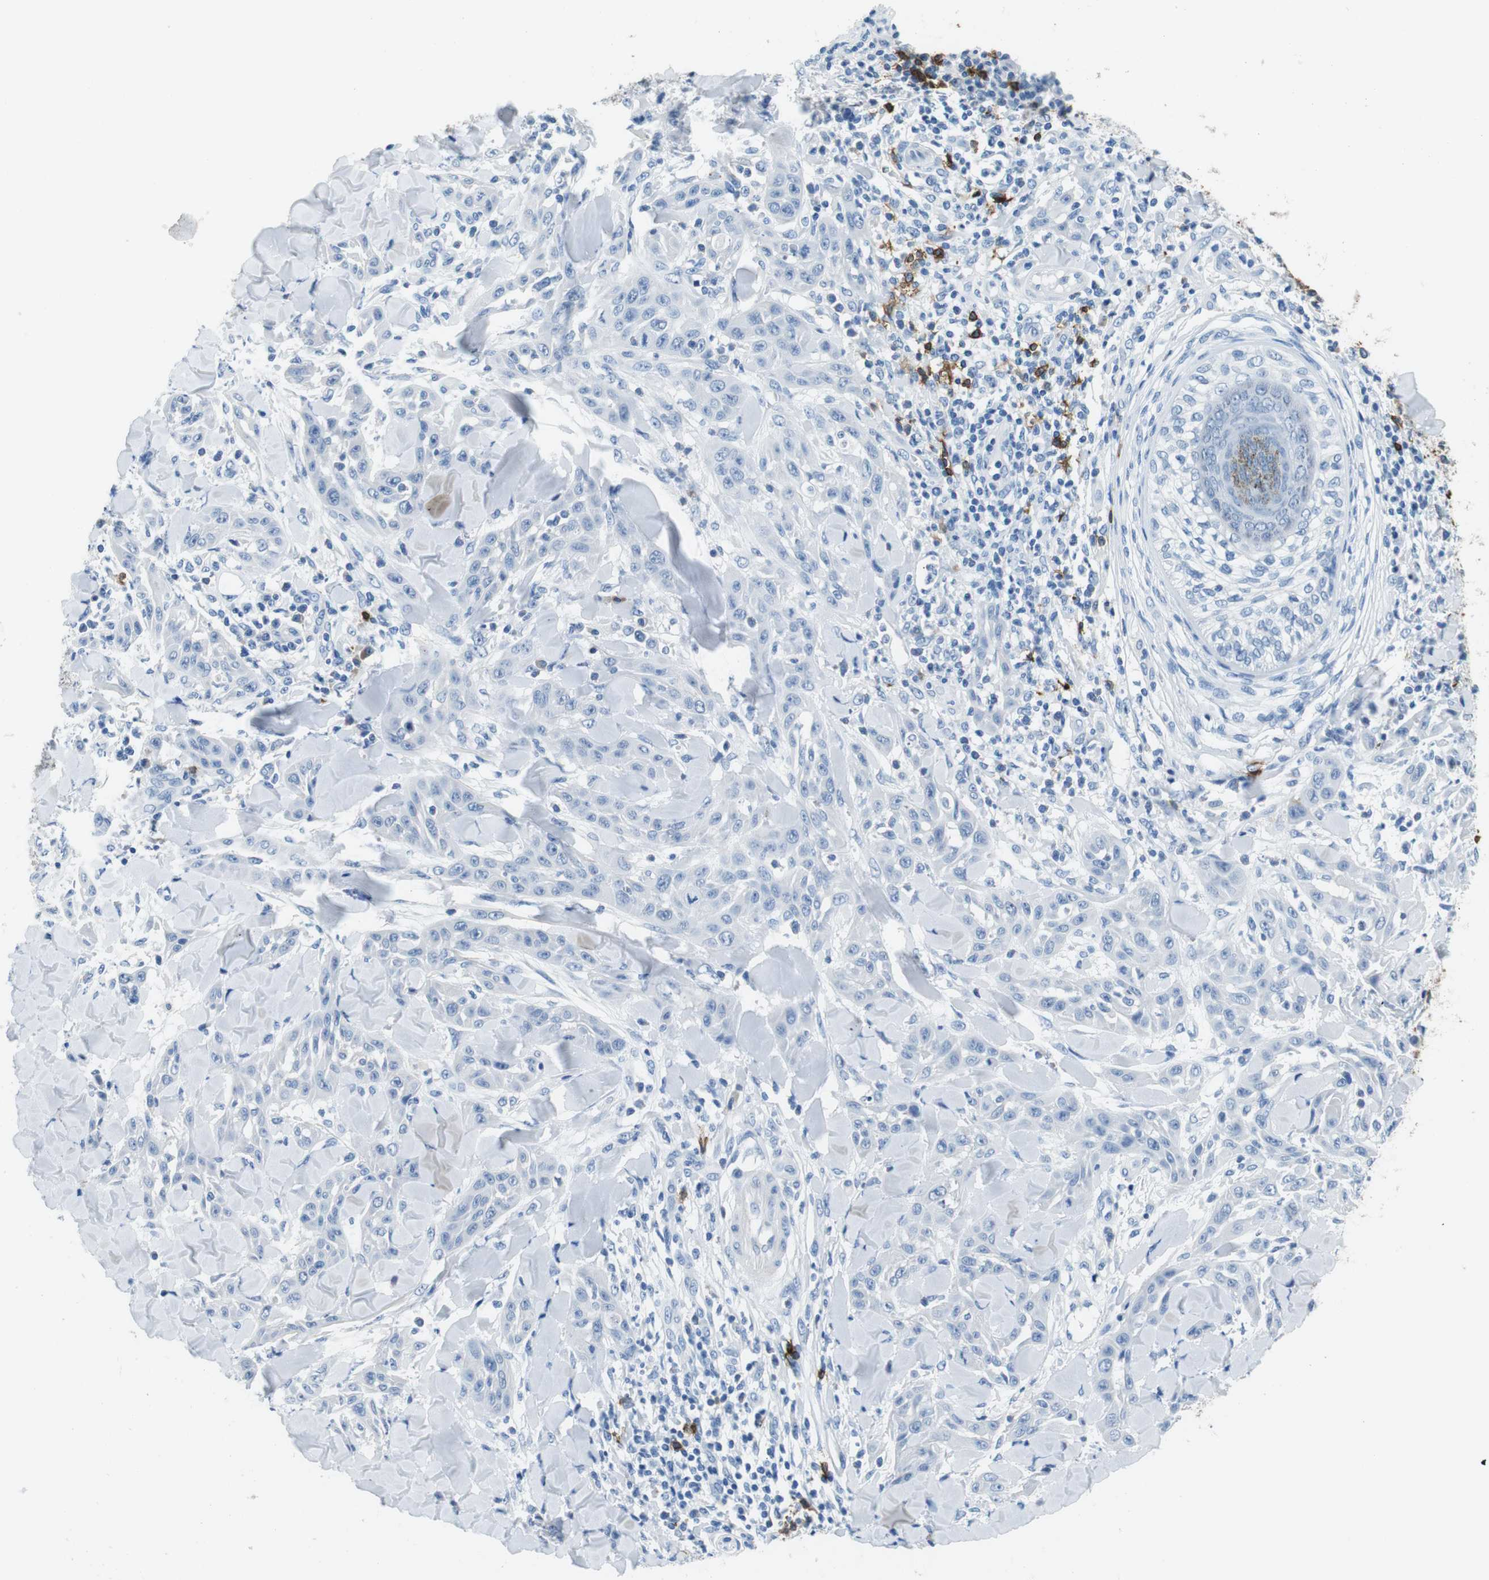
{"staining": {"intensity": "negative", "quantity": "none", "location": "none"}, "tissue": "skin cancer", "cell_type": "Tumor cells", "image_type": "cancer", "snomed": [{"axis": "morphology", "description": "Squamous cell carcinoma, NOS"}, {"axis": "topography", "description": "Skin"}], "caption": "High magnification brightfield microscopy of skin cancer stained with DAB (brown) and counterstained with hematoxylin (blue): tumor cells show no significant expression. (DAB (3,3'-diaminobenzidine) IHC with hematoxylin counter stain).", "gene": "IGHD", "patient": {"sex": "male", "age": 24}}